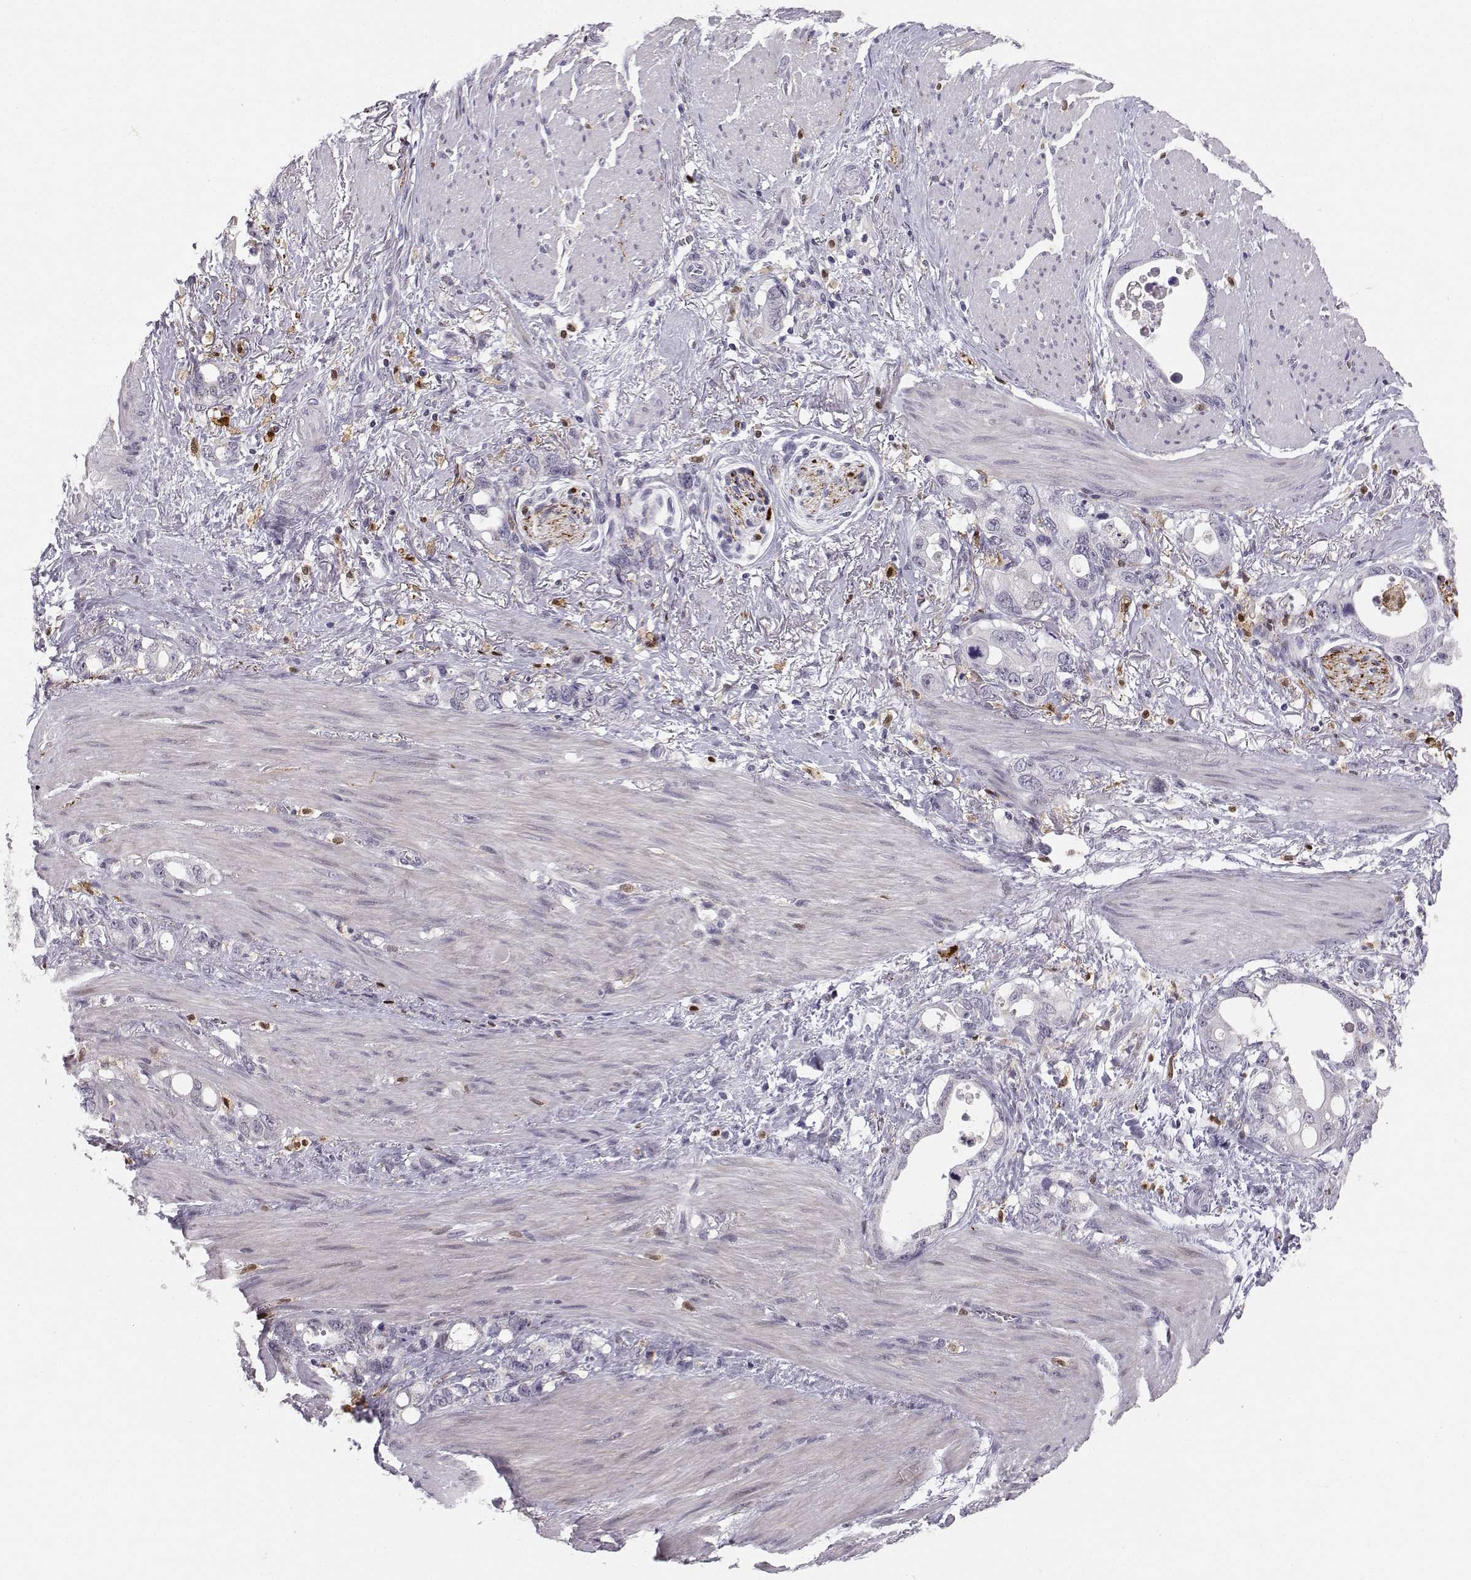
{"staining": {"intensity": "weak", "quantity": "<25%", "location": "cytoplasmic/membranous"}, "tissue": "stomach cancer", "cell_type": "Tumor cells", "image_type": "cancer", "snomed": [{"axis": "morphology", "description": "Adenocarcinoma, NOS"}, {"axis": "topography", "description": "Stomach, upper"}], "caption": "An immunohistochemistry (IHC) micrograph of stomach adenocarcinoma is shown. There is no staining in tumor cells of stomach adenocarcinoma.", "gene": "HTR7", "patient": {"sex": "male", "age": 74}}